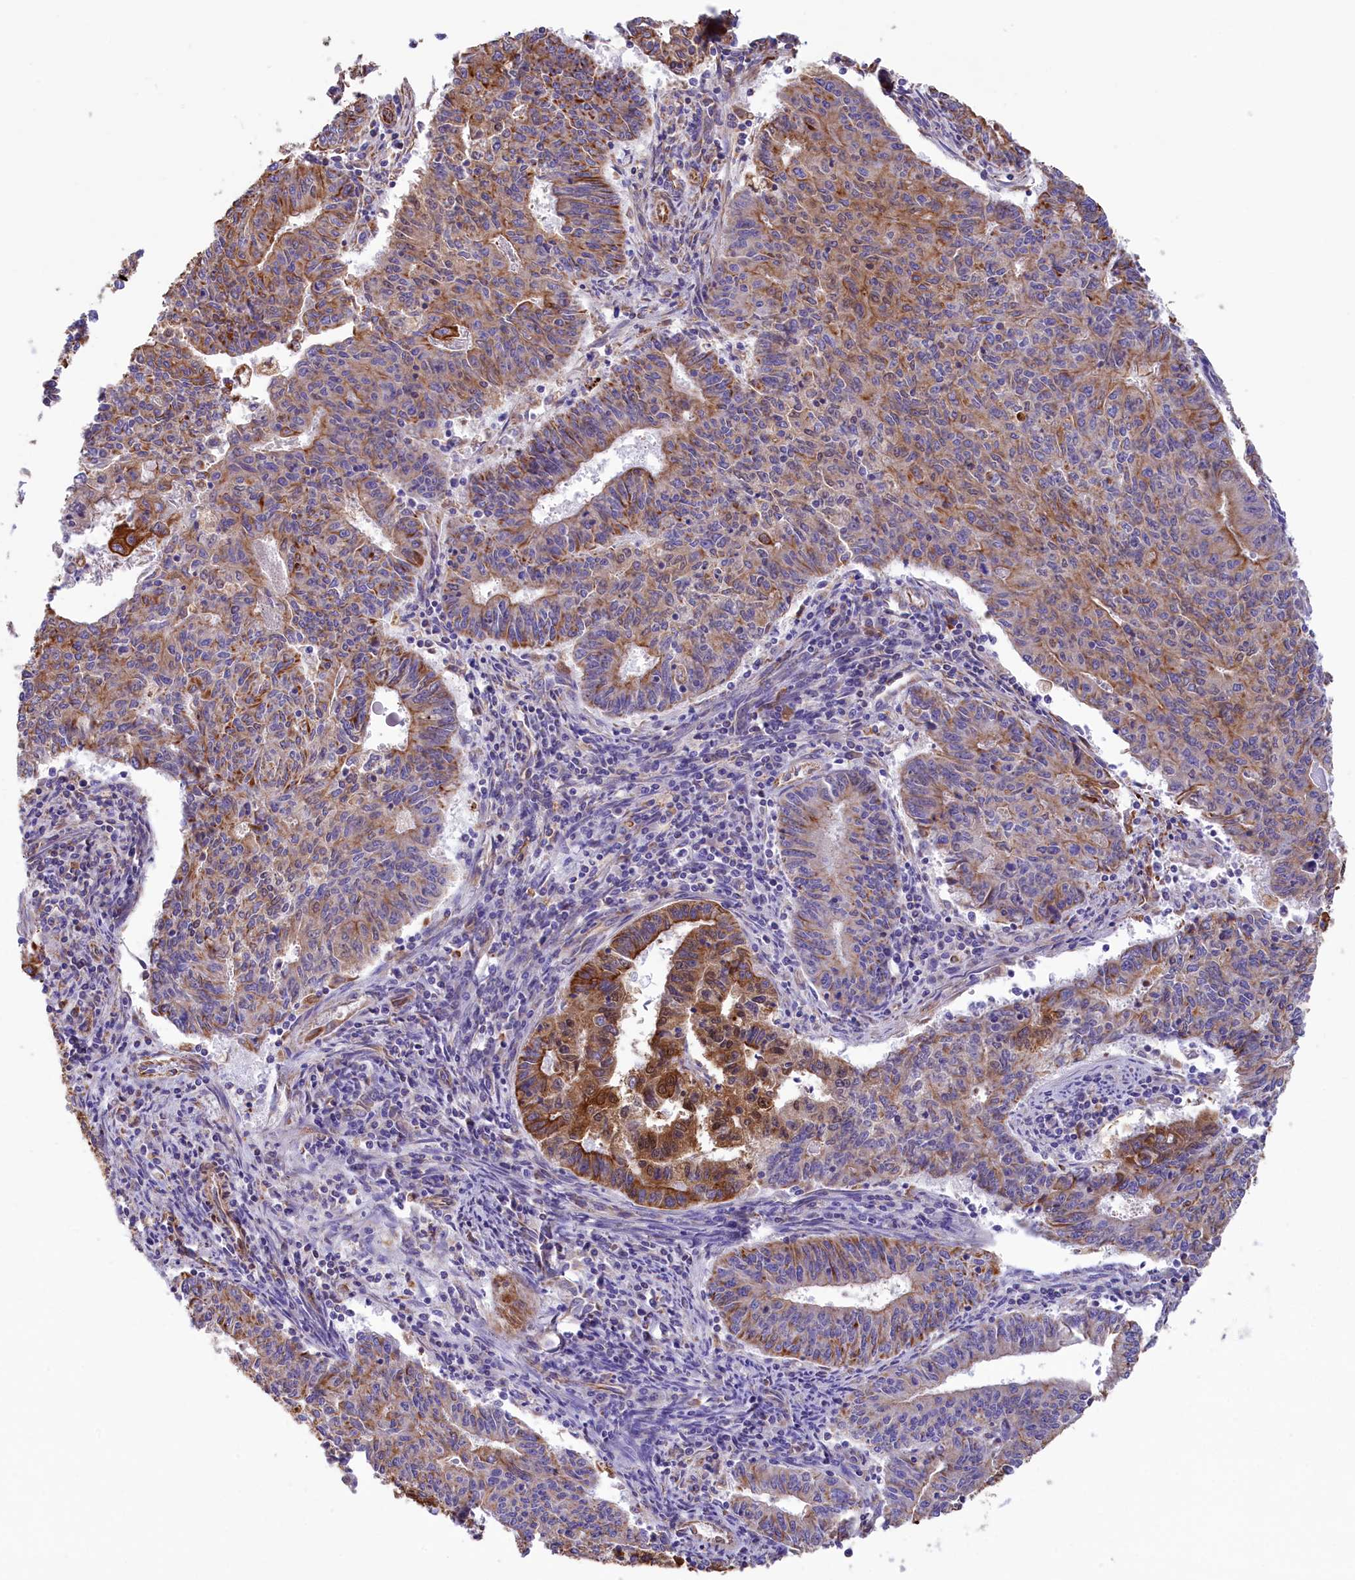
{"staining": {"intensity": "strong", "quantity": "25%-75%", "location": "cytoplasmic/membranous"}, "tissue": "endometrial cancer", "cell_type": "Tumor cells", "image_type": "cancer", "snomed": [{"axis": "morphology", "description": "Adenocarcinoma, NOS"}, {"axis": "topography", "description": "Endometrium"}], "caption": "Strong cytoplasmic/membranous positivity is present in approximately 25%-75% of tumor cells in endometrial adenocarcinoma.", "gene": "GATB", "patient": {"sex": "female", "age": 59}}